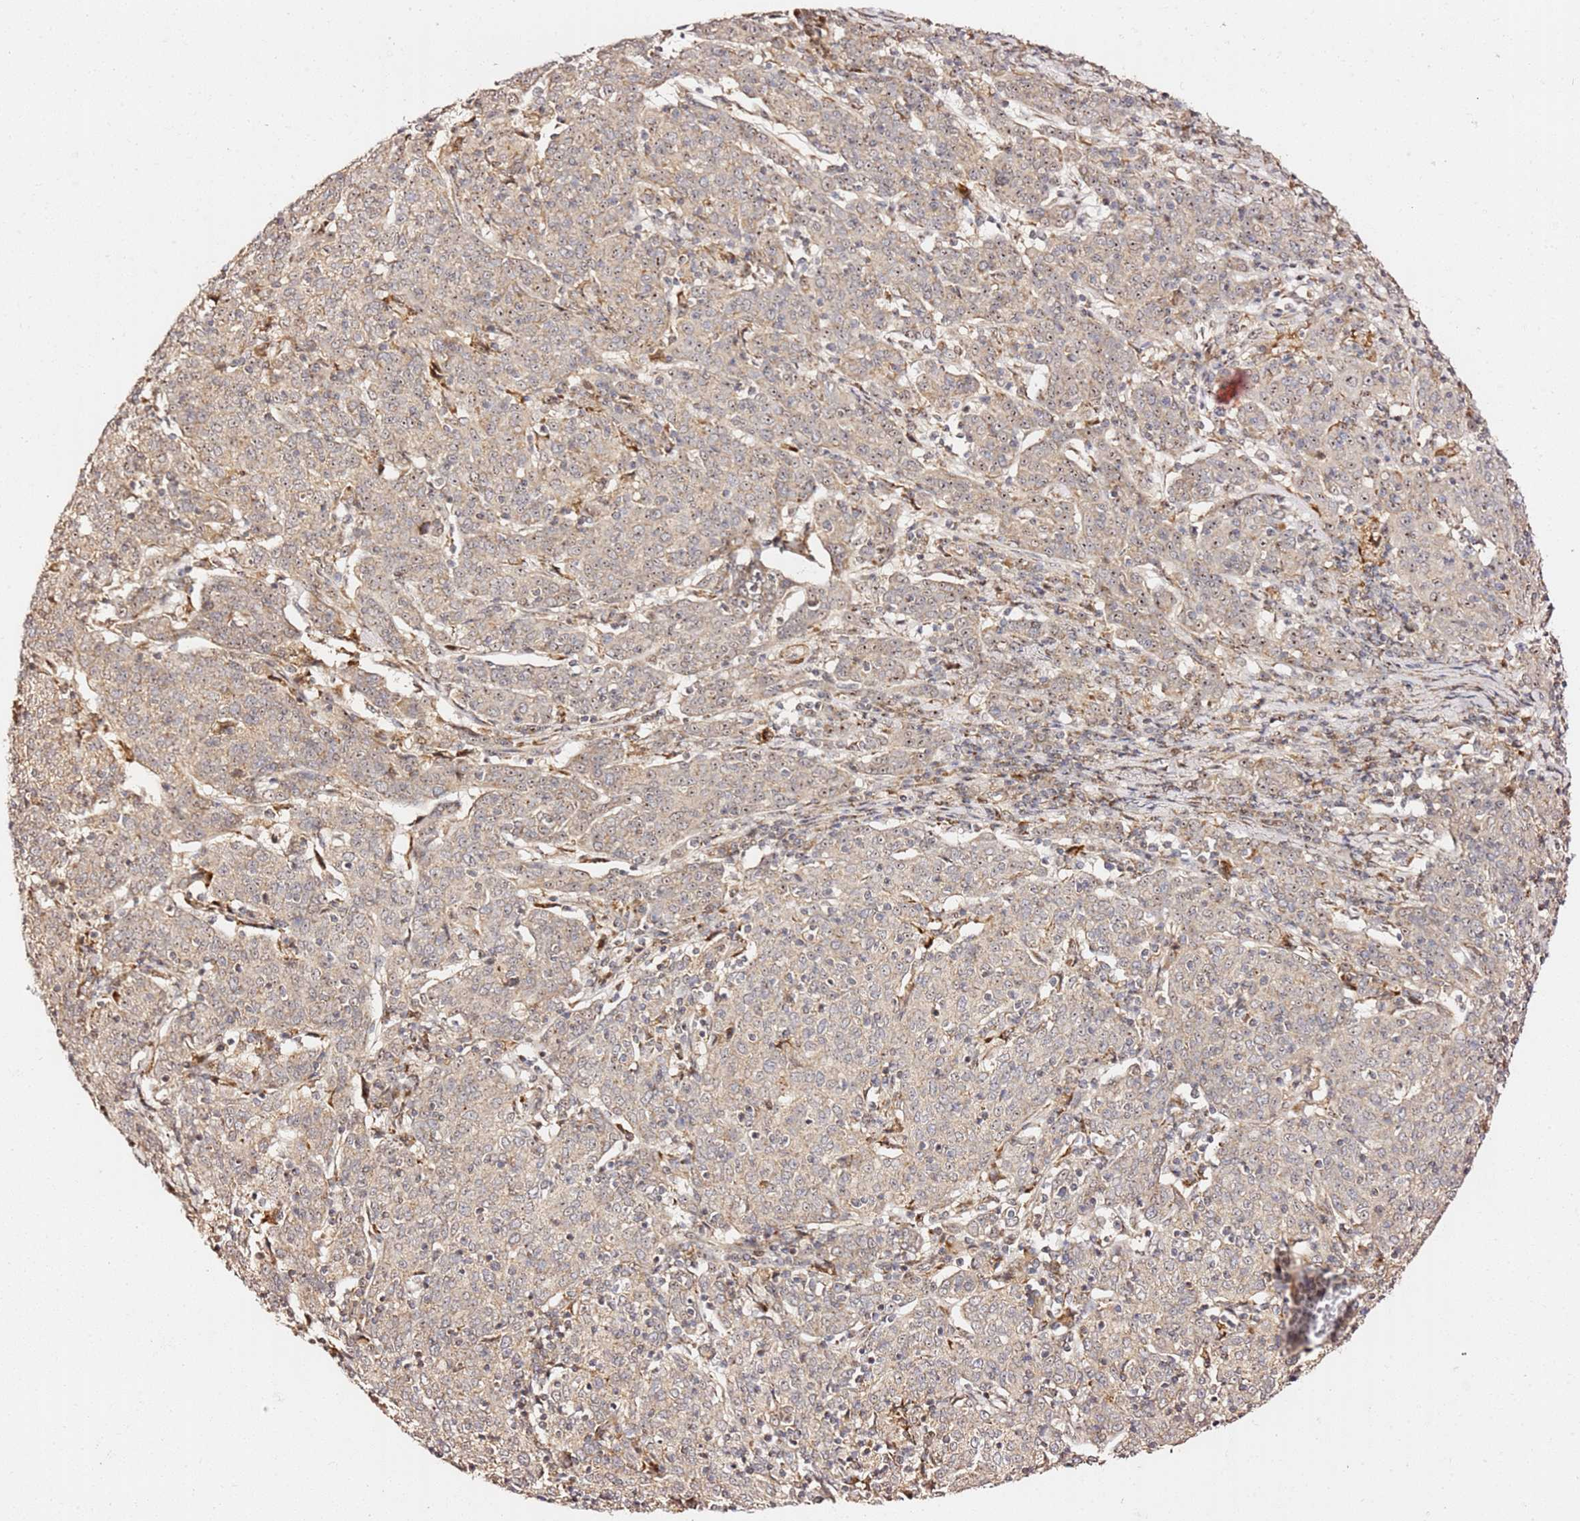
{"staining": {"intensity": "weak", "quantity": ">75%", "location": "cytoplasmic/membranous,nuclear"}, "tissue": "cervical cancer", "cell_type": "Tumor cells", "image_type": "cancer", "snomed": [{"axis": "morphology", "description": "Squamous cell carcinoma, NOS"}, {"axis": "topography", "description": "Cervix"}], "caption": "Squamous cell carcinoma (cervical) stained with immunohistochemistry (IHC) reveals weak cytoplasmic/membranous and nuclear expression in approximately >75% of tumor cells.", "gene": "KIF25", "patient": {"sex": "female", "age": 67}}